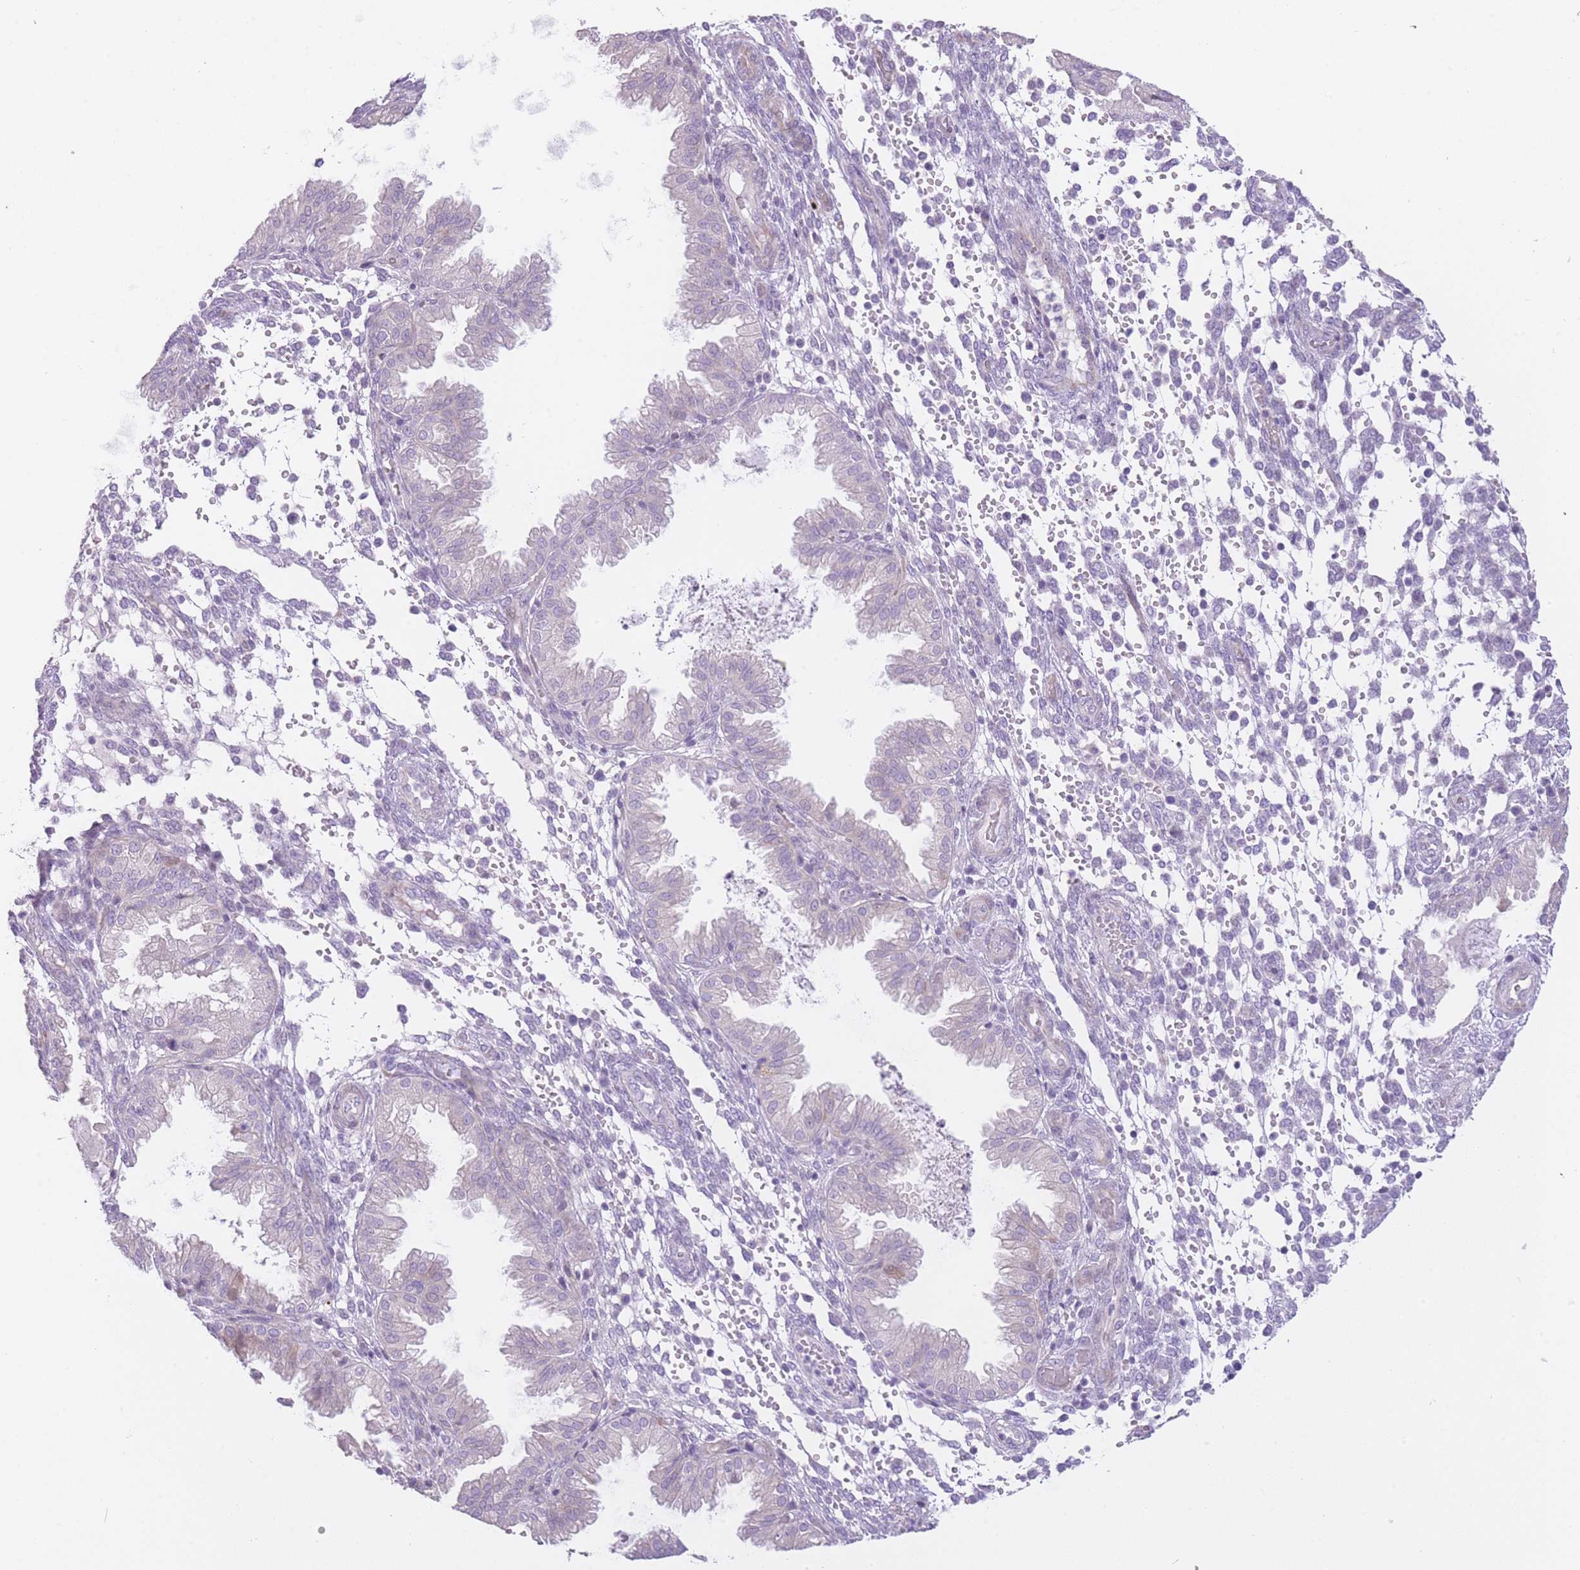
{"staining": {"intensity": "negative", "quantity": "none", "location": "none"}, "tissue": "endometrium", "cell_type": "Cells in endometrial stroma", "image_type": "normal", "snomed": [{"axis": "morphology", "description": "Normal tissue, NOS"}, {"axis": "topography", "description": "Endometrium"}], "caption": "Micrograph shows no significant protein staining in cells in endometrial stroma of unremarkable endometrium. Brightfield microscopy of IHC stained with DAB (3,3'-diaminobenzidine) (brown) and hematoxylin (blue), captured at high magnification.", "gene": "IMPG1", "patient": {"sex": "female", "age": 33}}